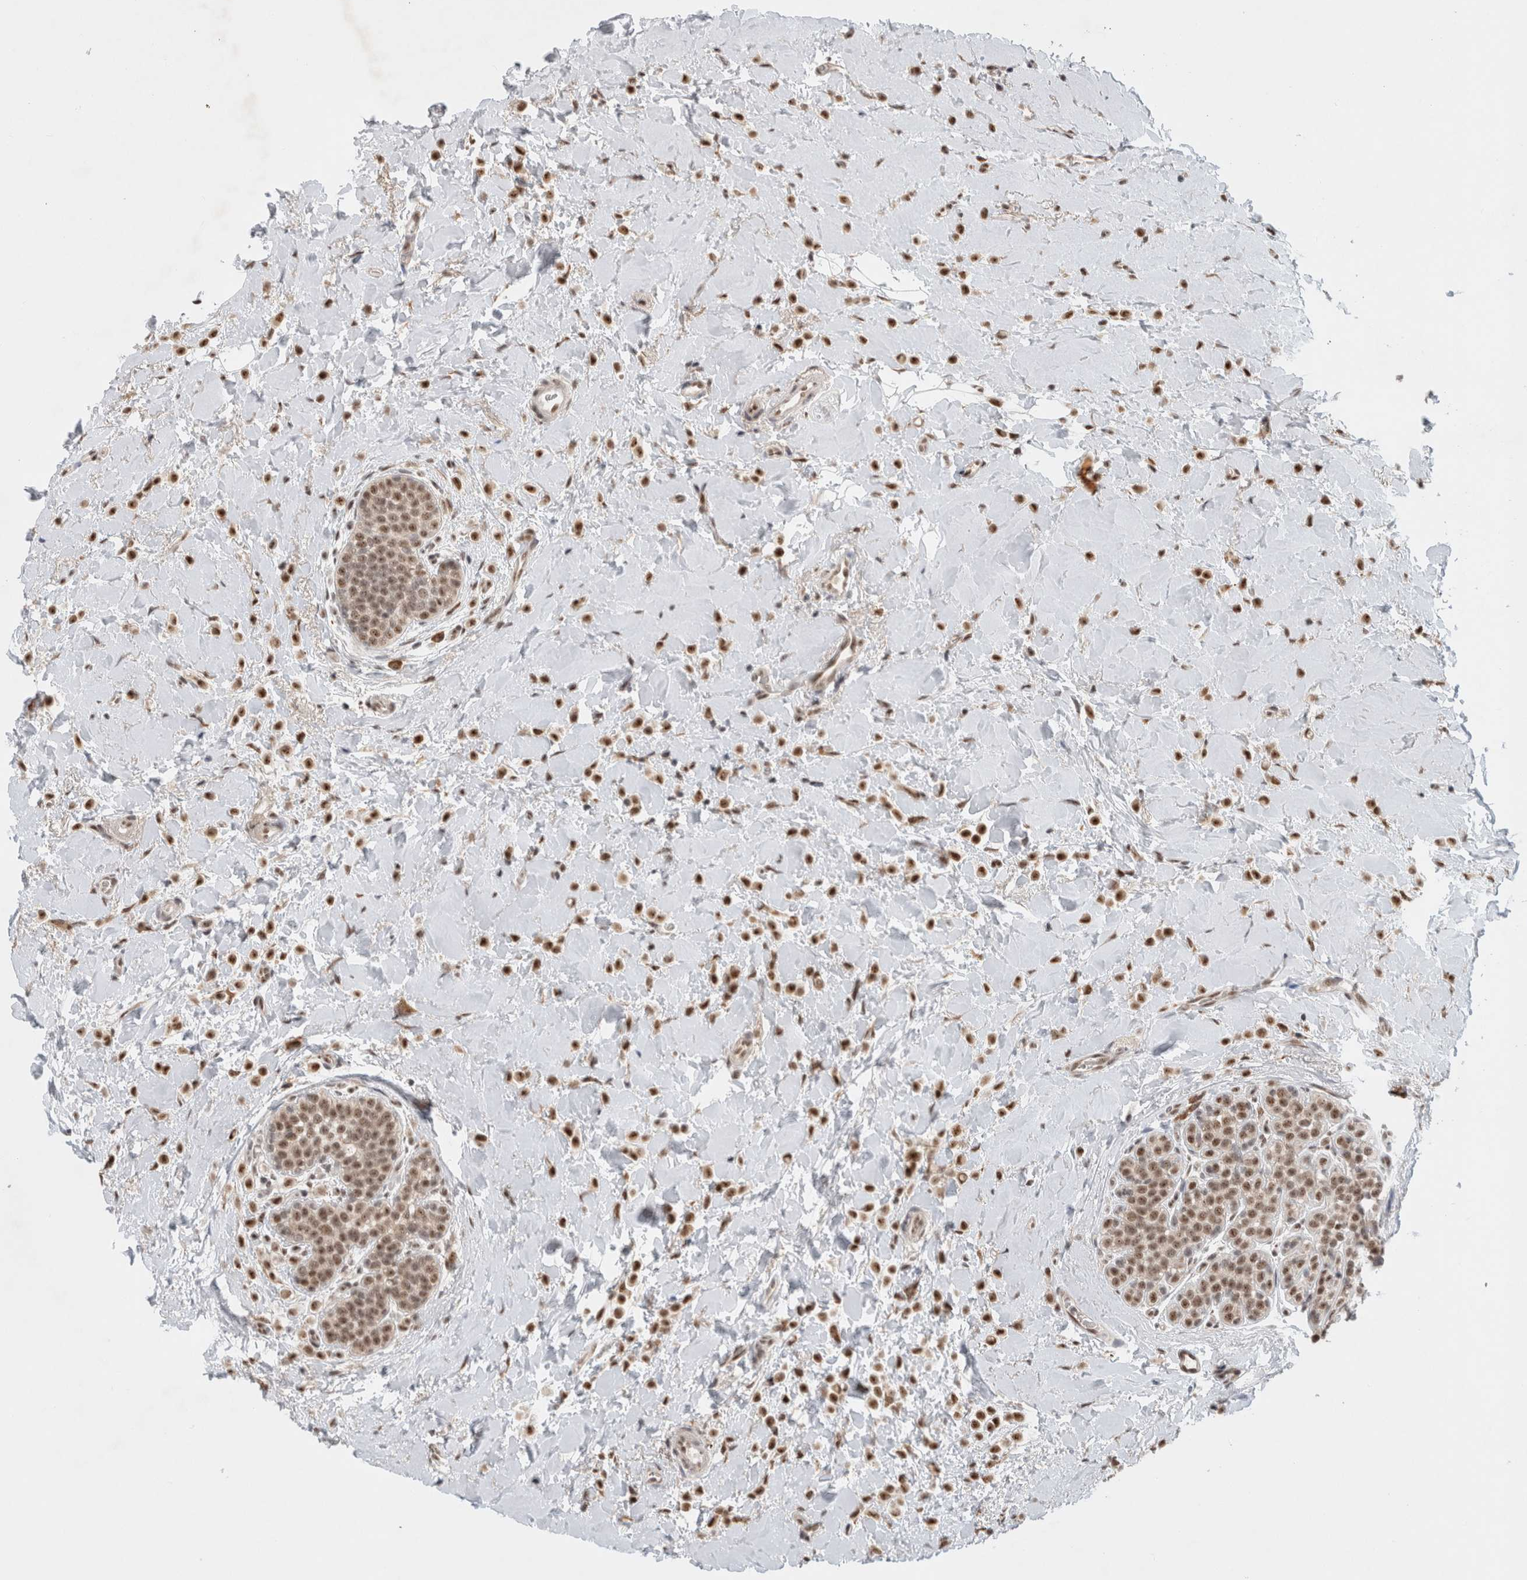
{"staining": {"intensity": "moderate", "quantity": ">75%", "location": "nuclear"}, "tissue": "breast cancer", "cell_type": "Tumor cells", "image_type": "cancer", "snomed": [{"axis": "morphology", "description": "Normal tissue, NOS"}, {"axis": "morphology", "description": "Lobular carcinoma"}, {"axis": "topography", "description": "Breast"}], "caption": "Human lobular carcinoma (breast) stained with a brown dye shows moderate nuclear positive positivity in approximately >75% of tumor cells.", "gene": "NCAPG2", "patient": {"sex": "female", "age": 50}}